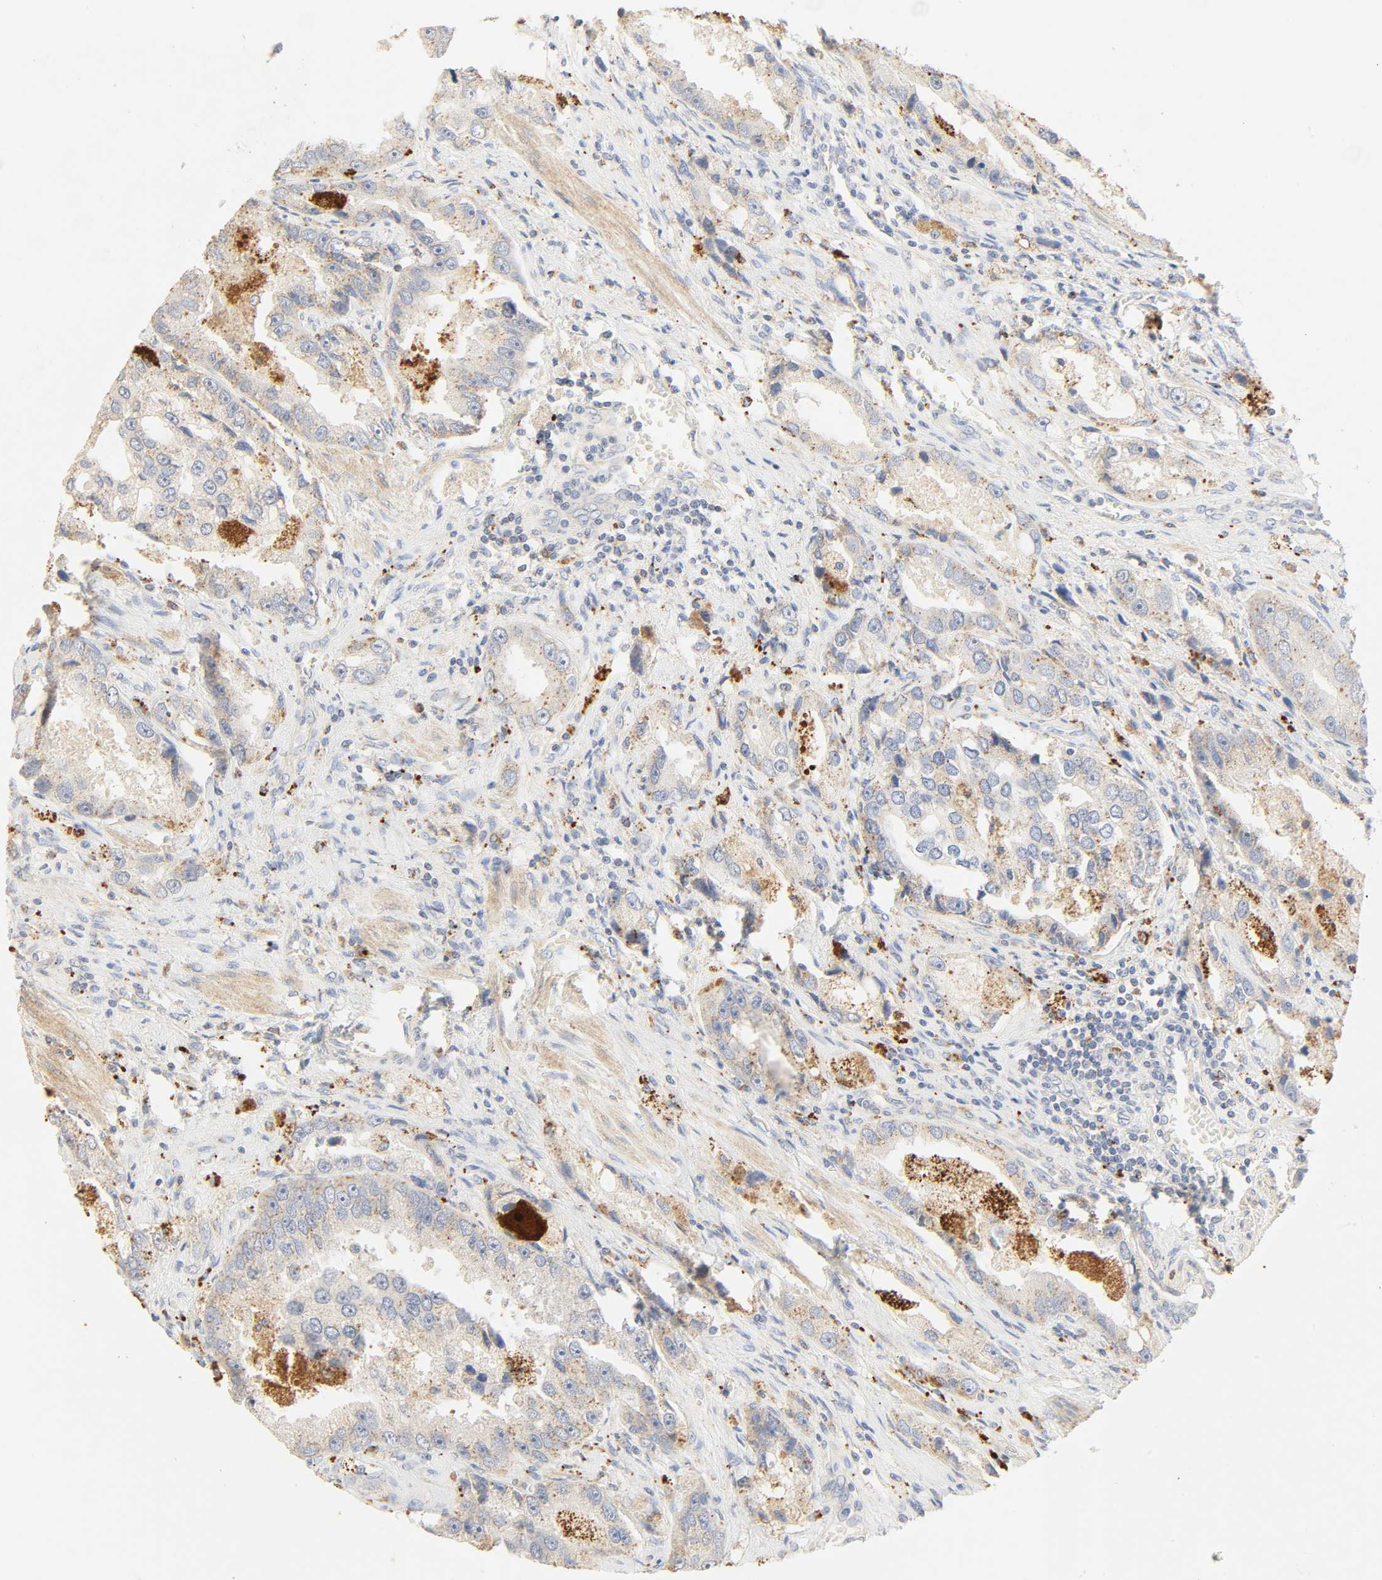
{"staining": {"intensity": "weak", "quantity": "25%-75%", "location": "cytoplasmic/membranous"}, "tissue": "prostate cancer", "cell_type": "Tumor cells", "image_type": "cancer", "snomed": [{"axis": "morphology", "description": "Adenocarcinoma, High grade"}, {"axis": "topography", "description": "Prostate"}], "caption": "Protein staining by immunohistochemistry displays weak cytoplasmic/membranous positivity in approximately 25%-75% of tumor cells in prostate cancer (adenocarcinoma (high-grade)).", "gene": "CAMK2A", "patient": {"sex": "male", "age": 63}}